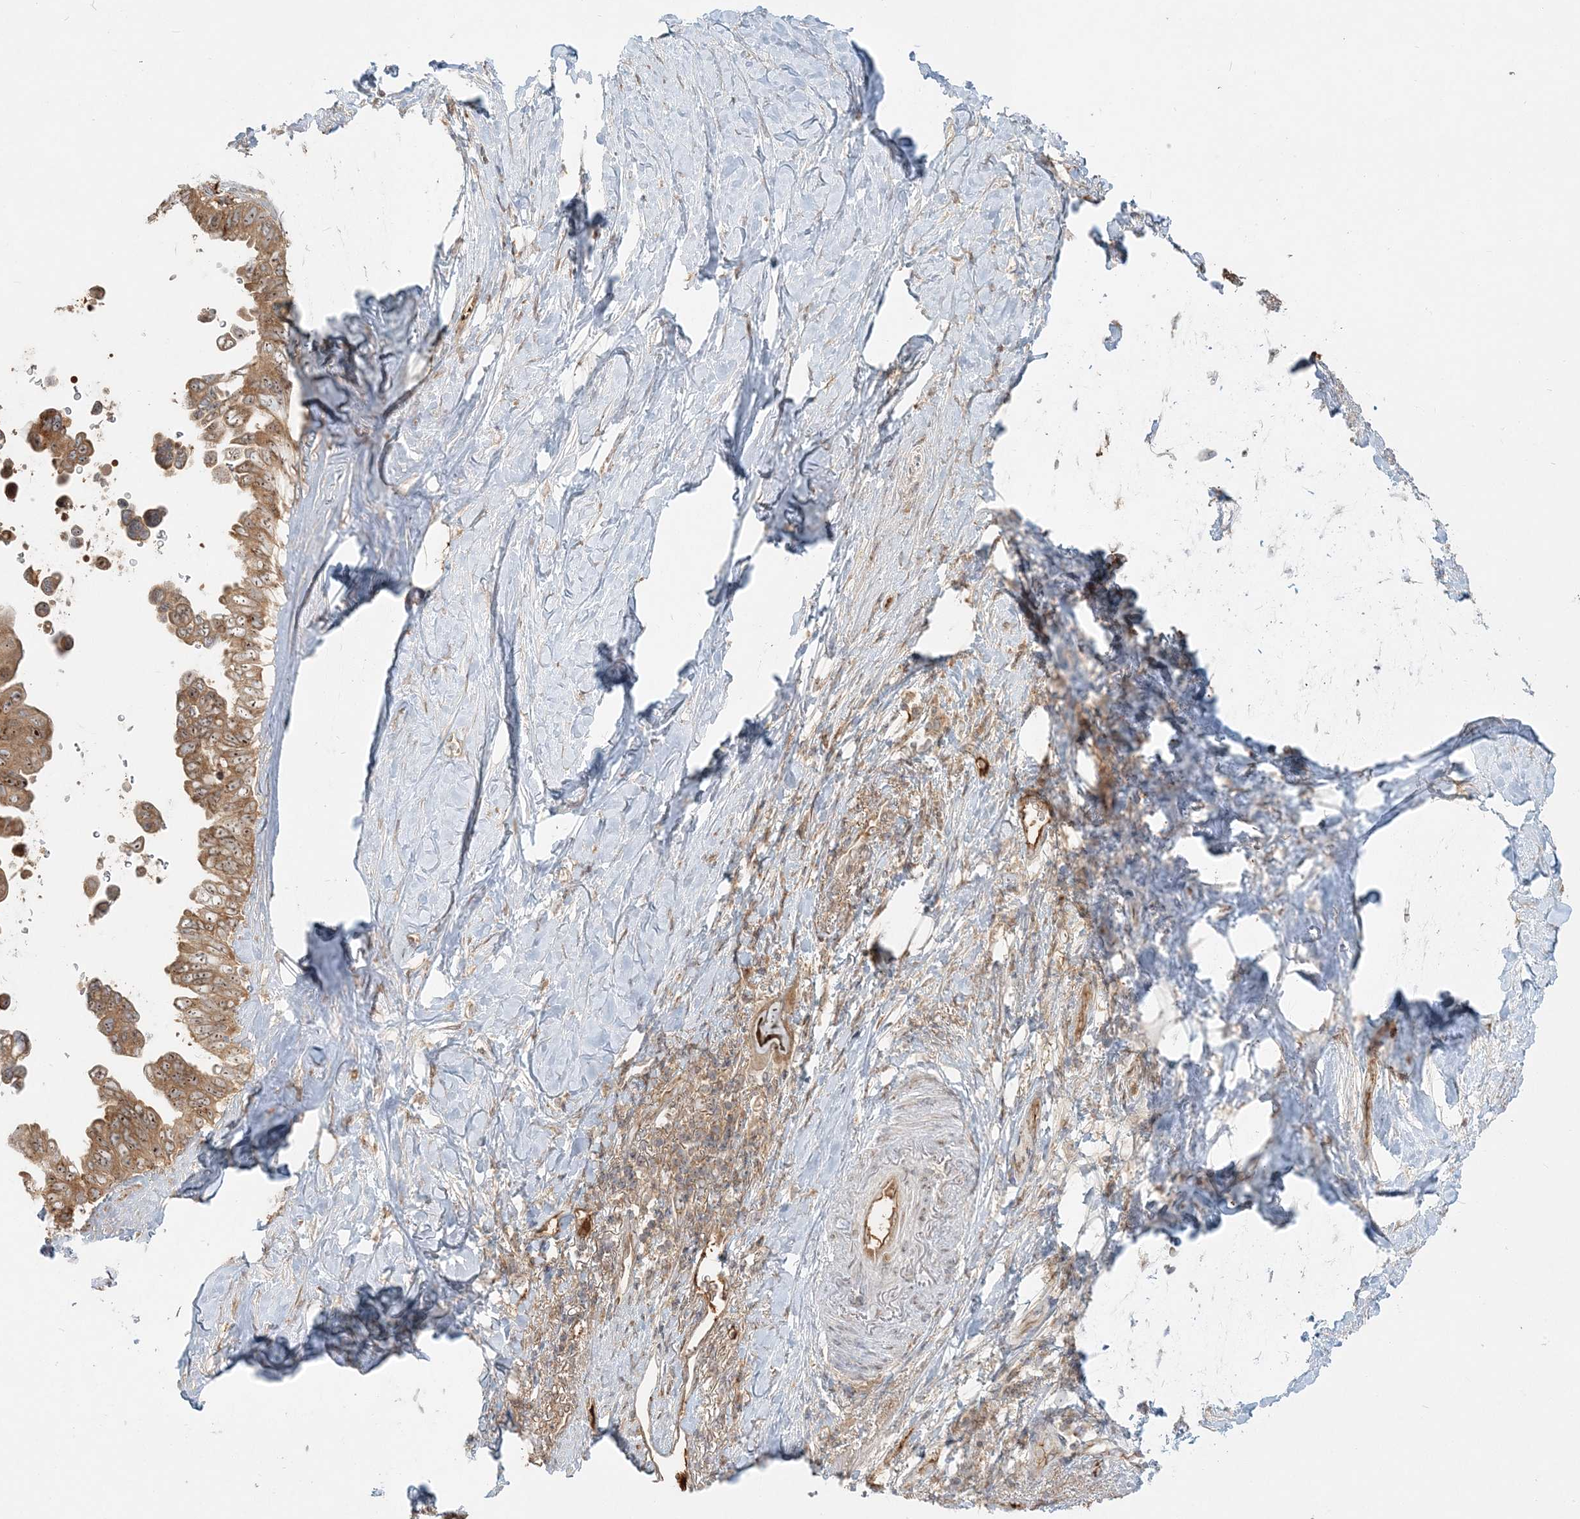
{"staining": {"intensity": "moderate", "quantity": ">75%", "location": "cytoplasmic/membranous,nuclear"}, "tissue": "pancreatic cancer", "cell_type": "Tumor cells", "image_type": "cancer", "snomed": [{"axis": "morphology", "description": "Adenocarcinoma, NOS"}, {"axis": "topography", "description": "Pancreas"}], "caption": "Immunohistochemical staining of pancreatic cancer demonstrates medium levels of moderate cytoplasmic/membranous and nuclear protein positivity in about >75% of tumor cells.", "gene": "AP1AR", "patient": {"sex": "female", "age": 72}}